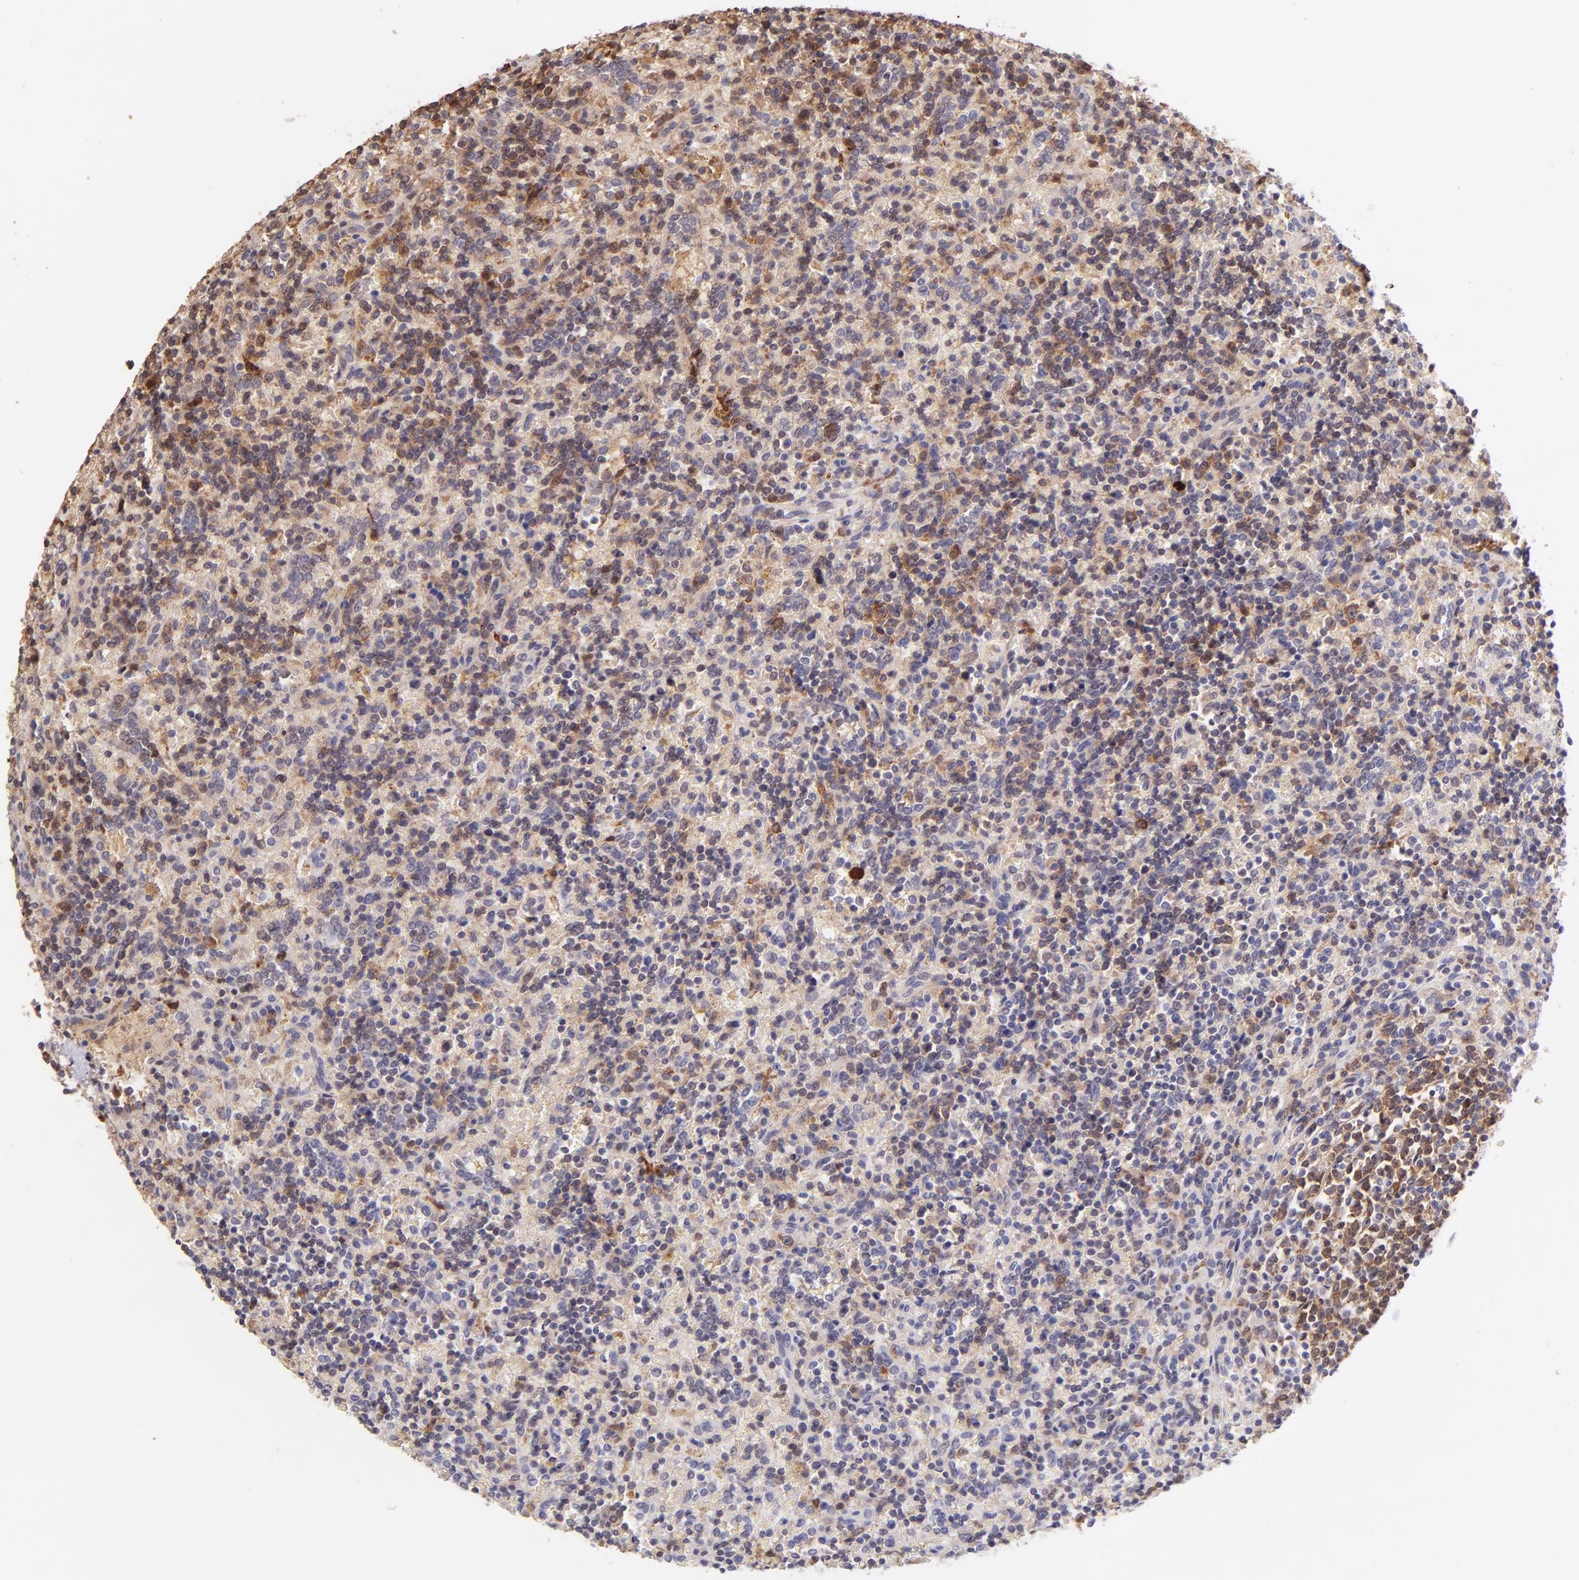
{"staining": {"intensity": "moderate", "quantity": "25%-75%", "location": "cytoplasmic/membranous"}, "tissue": "lymphoma", "cell_type": "Tumor cells", "image_type": "cancer", "snomed": [{"axis": "morphology", "description": "Malignant lymphoma, non-Hodgkin's type, Low grade"}, {"axis": "topography", "description": "Spleen"}], "caption": "DAB (3,3'-diaminobenzidine) immunohistochemical staining of human lymphoma reveals moderate cytoplasmic/membranous protein staining in about 25%-75% of tumor cells.", "gene": "BTK", "patient": {"sex": "male", "age": 67}}